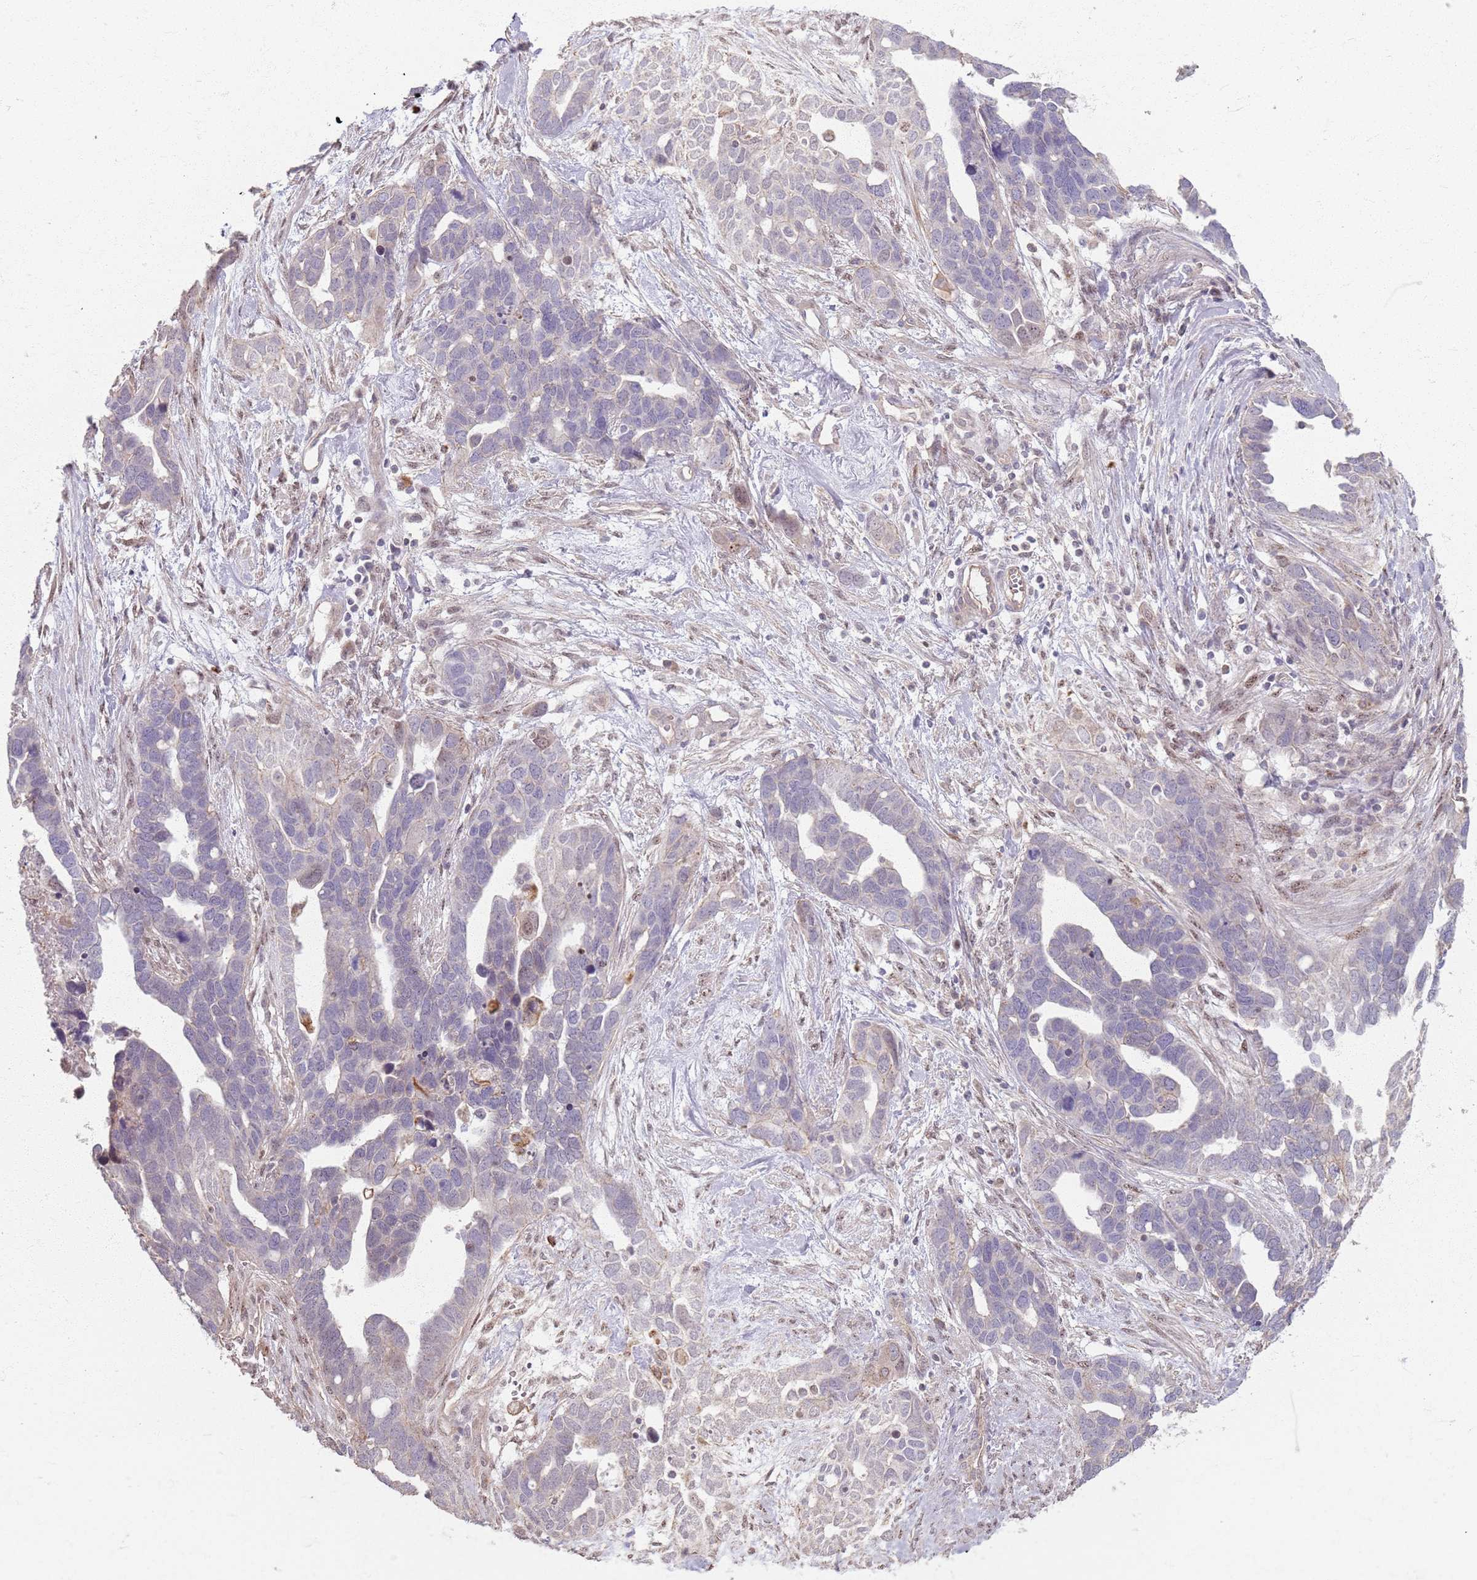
{"staining": {"intensity": "negative", "quantity": "none", "location": "none"}, "tissue": "ovarian cancer", "cell_type": "Tumor cells", "image_type": "cancer", "snomed": [{"axis": "morphology", "description": "Cystadenocarcinoma, serous, NOS"}, {"axis": "topography", "description": "Ovary"}], "caption": "Immunohistochemistry (IHC) photomicrograph of human ovarian cancer (serous cystadenocarcinoma) stained for a protein (brown), which reveals no positivity in tumor cells. (Stains: DAB immunohistochemistry (IHC) with hematoxylin counter stain, Microscopy: brightfield microscopy at high magnification).", "gene": "KCNA5", "patient": {"sex": "female", "age": 54}}